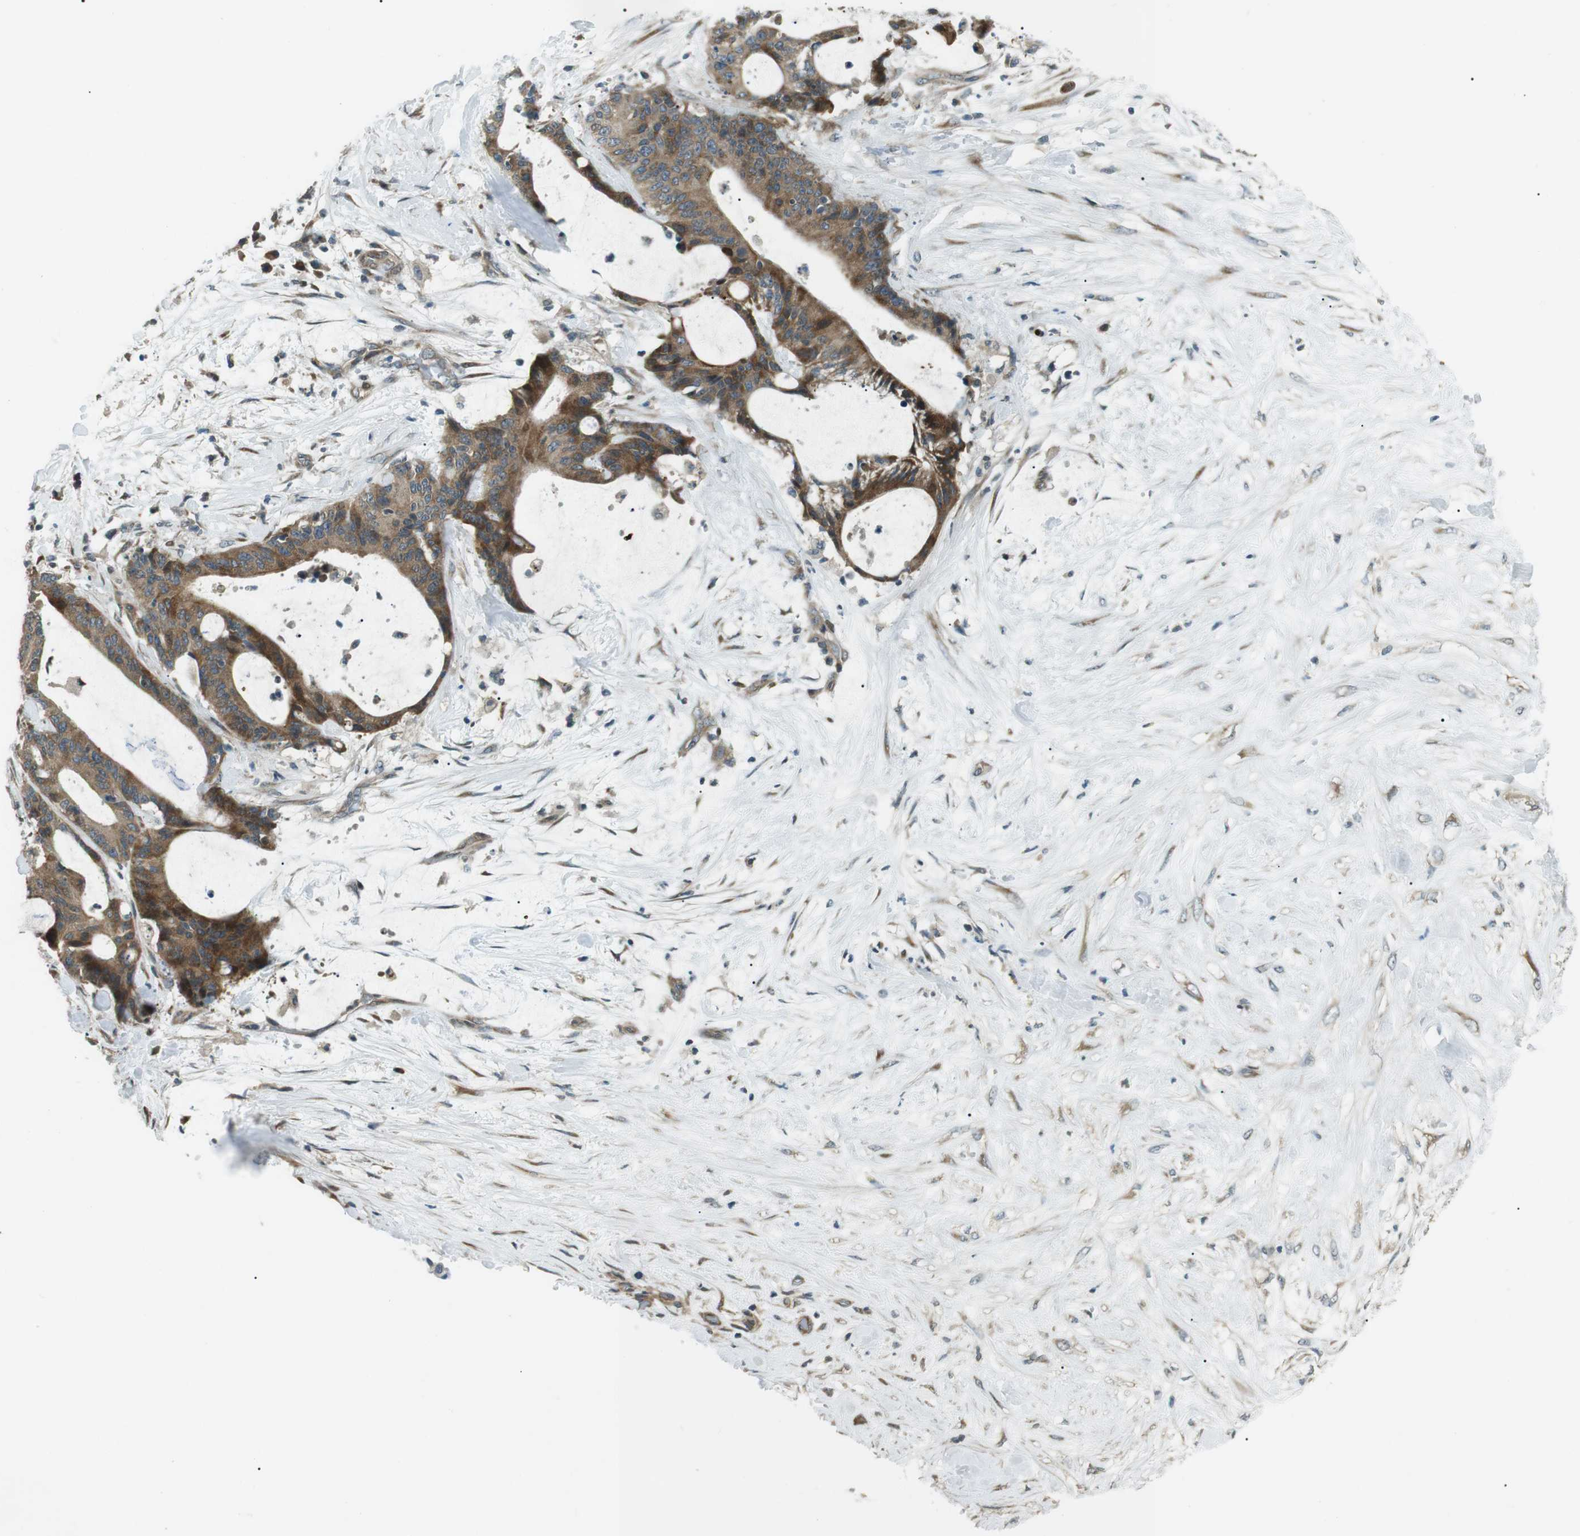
{"staining": {"intensity": "strong", "quantity": ">75%", "location": "cytoplasmic/membranous"}, "tissue": "liver cancer", "cell_type": "Tumor cells", "image_type": "cancer", "snomed": [{"axis": "morphology", "description": "Cholangiocarcinoma"}, {"axis": "topography", "description": "Liver"}], "caption": "A photomicrograph showing strong cytoplasmic/membranous positivity in approximately >75% of tumor cells in cholangiocarcinoma (liver), as visualized by brown immunohistochemical staining.", "gene": "TMEM74", "patient": {"sex": "female", "age": 73}}